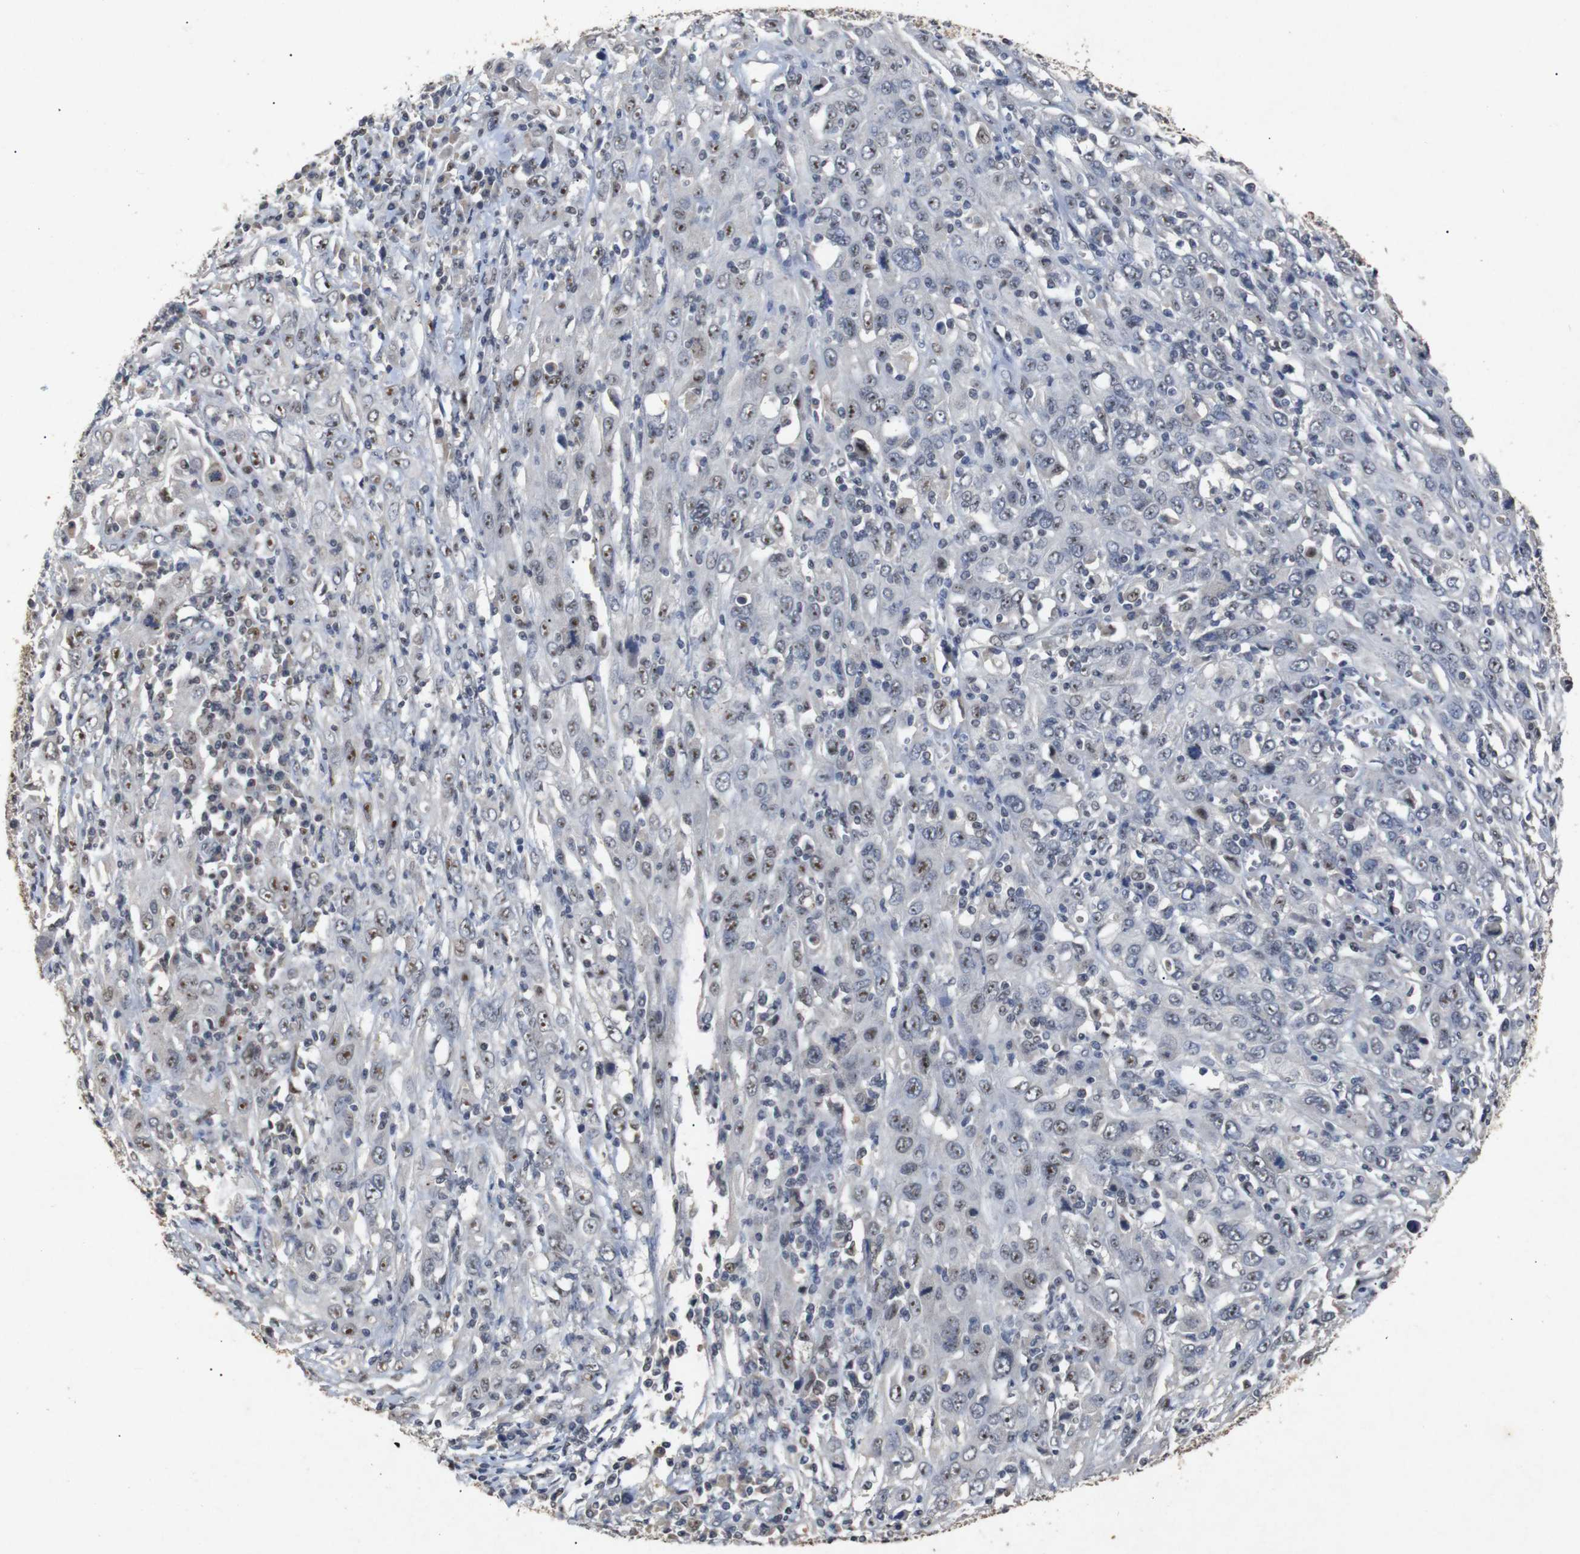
{"staining": {"intensity": "moderate", "quantity": ">75%", "location": "nuclear"}, "tissue": "cervical cancer", "cell_type": "Tumor cells", "image_type": "cancer", "snomed": [{"axis": "morphology", "description": "Squamous cell carcinoma, NOS"}, {"axis": "topography", "description": "Cervix"}], "caption": "Moderate nuclear expression is appreciated in approximately >75% of tumor cells in squamous cell carcinoma (cervical). (brown staining indicates protein expression, while blue staining denotes nuclei).", "gene": "PARN", "patient": {"sex": "female", "age": 46}}